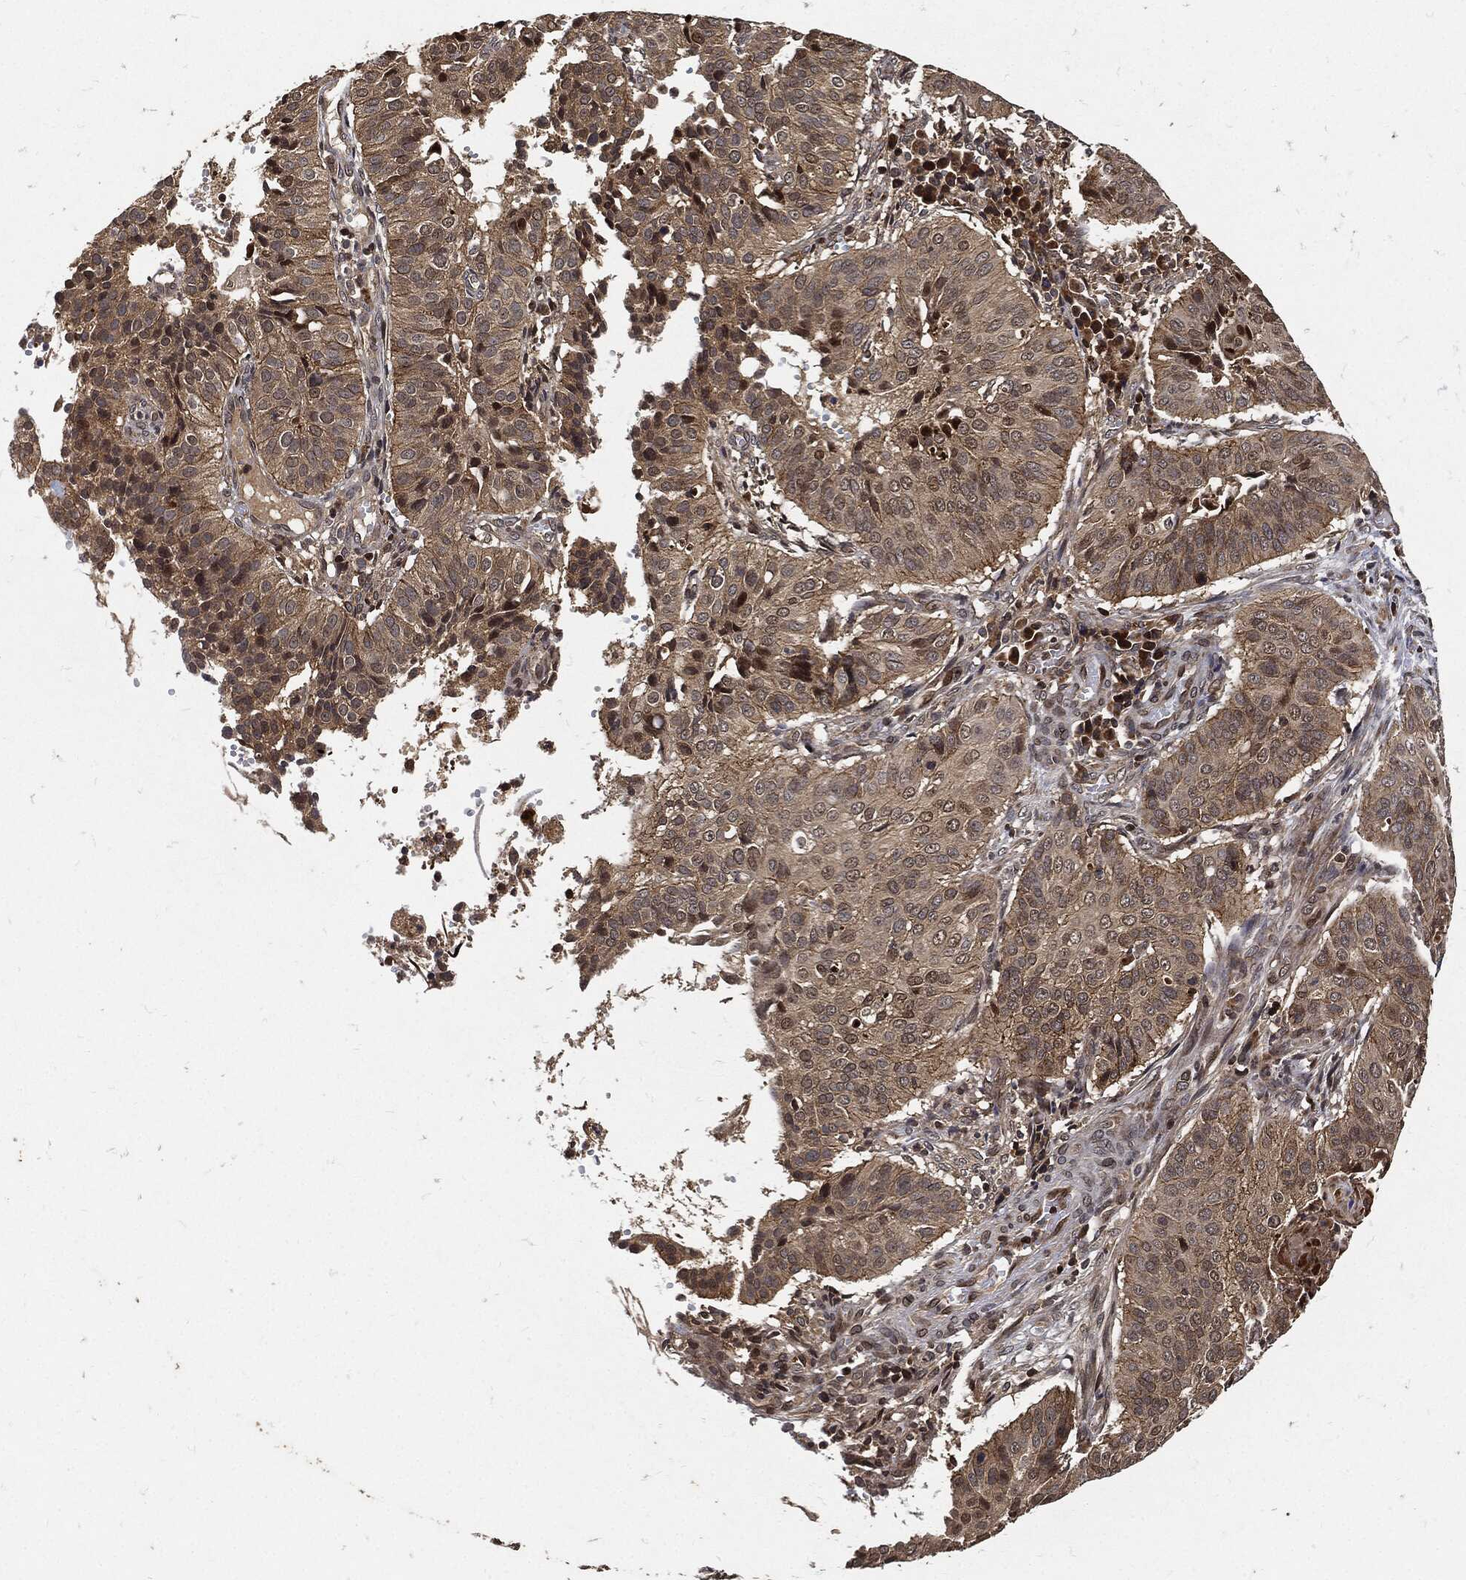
{"staining": {"intensity": "weak", "quantity": ">75%", "location": "cytoplasmic/membranous"}, "tissue": "cervical cancer", "cell_type": "Tumor cells", "image_type": "cancer", "snomed": [{"axis": "morphology", "description": "Normal tissue, NOS"}, {"axis": "morphology", "description": "Squamous cell carcinoma, NOS"}, {"axis": "topography", "description": "Cervix"}], "caption": "There is low levels of weak cytoplasmic/membranous expression in tumor cells of cervical cancer (squamous cell carcinoma), as demonstrated by immunohistochemical staining (brown color).", "gene": "ZNF226", "patient": {"sex": "female", "age": 39}}